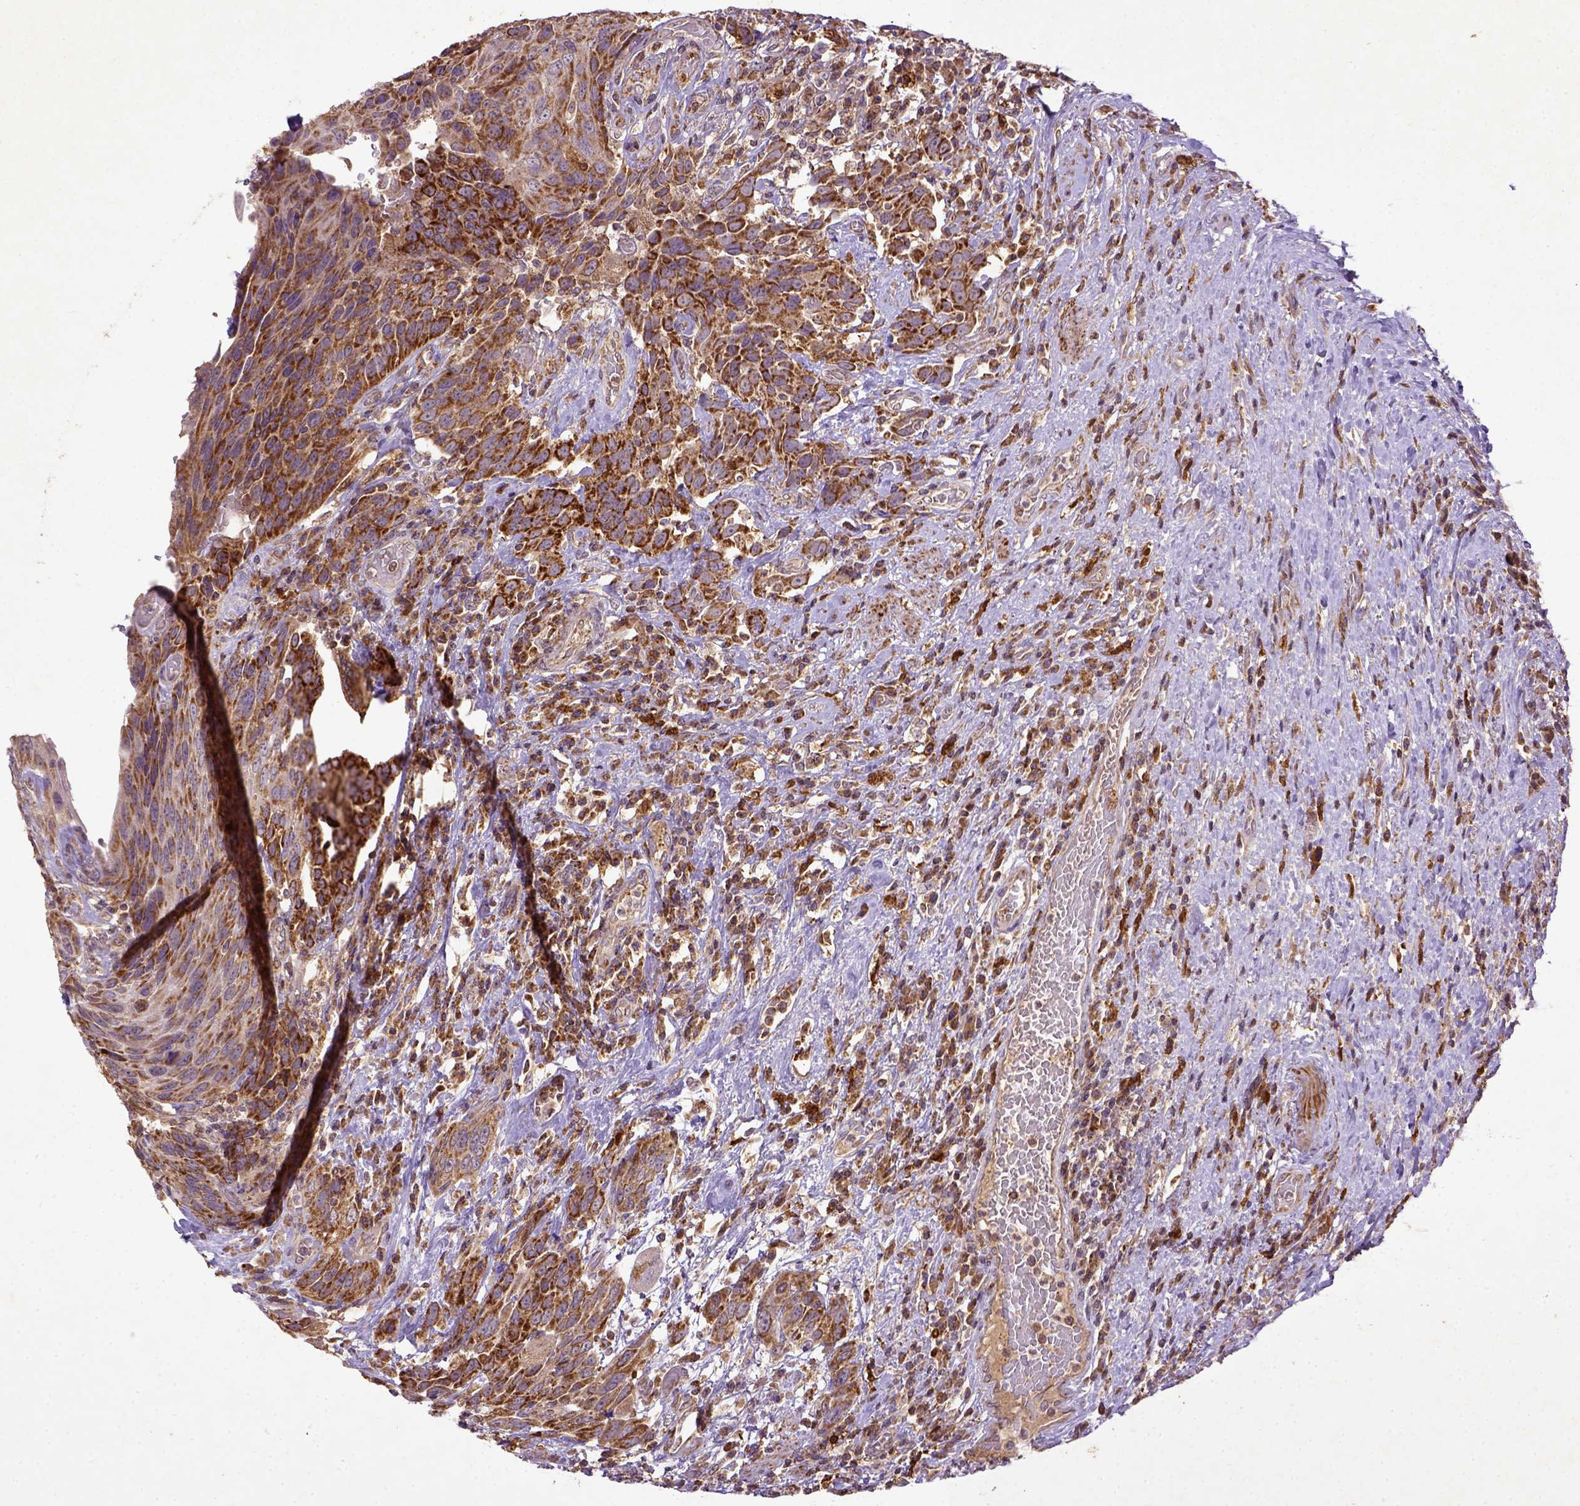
{"staining": {"intensity": "strong", "quantity": ">75%", "location": "cytoplasmic/membranous"}, "tissue": "urothelial cancer", "cell_type": "Tumor cells", "image_type": "cancer", "snomed": [{"axis": "morphology", "description": "Urothelial carcinoma, High grade"}, {"axis": "topography", "description": "Urinary bladder"}], "caption": "High-magnification brightfield microscopy of urothelial cancer stained with DAB (brown) and counterstained with hematoxylin (blue). tumor cells exhibit strong cytoplasmic/membranous positivity is identified in approximately>75% of cells.", "gene": "MT-CO1", "patient": {"sex": "female", "age": 70}}